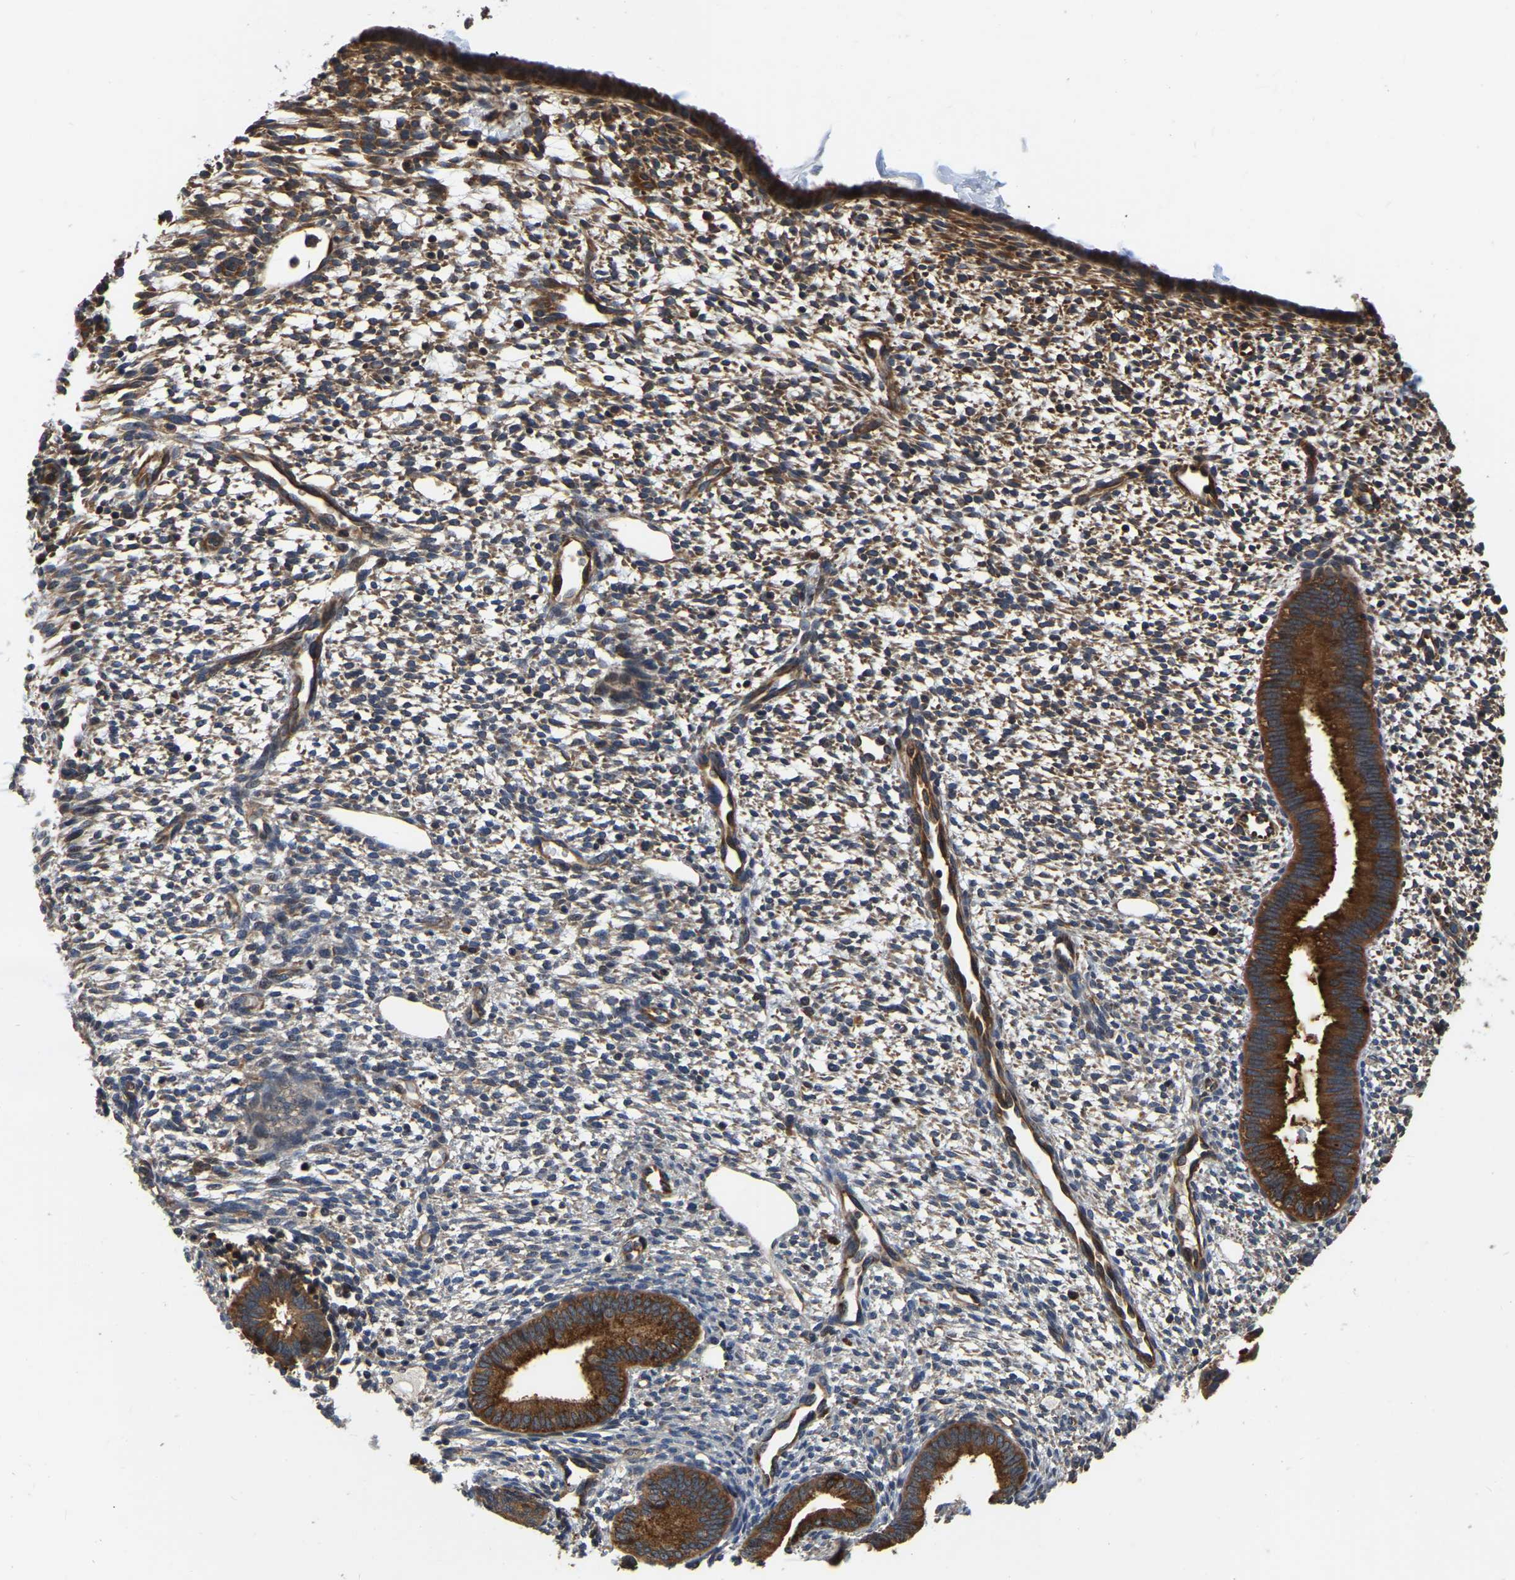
{"staining": {"intensity": "moderate", "quantity": "25%-75%", "location": "cytoplasmic/membranous"}, "tissue": "endometrium", "cell_type": "Cells in endometrial stroma", "image_type": "normal", "snomed": [{"axis": "morphology", "description": "Normal tissue, NOS"}, {"axis": "topography", "description": "Endometrium"}], "caption": "Moderate cytoplasmic/membranous protein expression is present in approximately 25%-75% of cells in endometrial stroma in endometrium. (Stains: DAB (3,3'-diaminobenzidine) in brown, nuclei in blue, Microscopy: brightfield microscopy at high magnification).", "gene": "GARS1", "patient": {"sex": "female", "age": 46}}